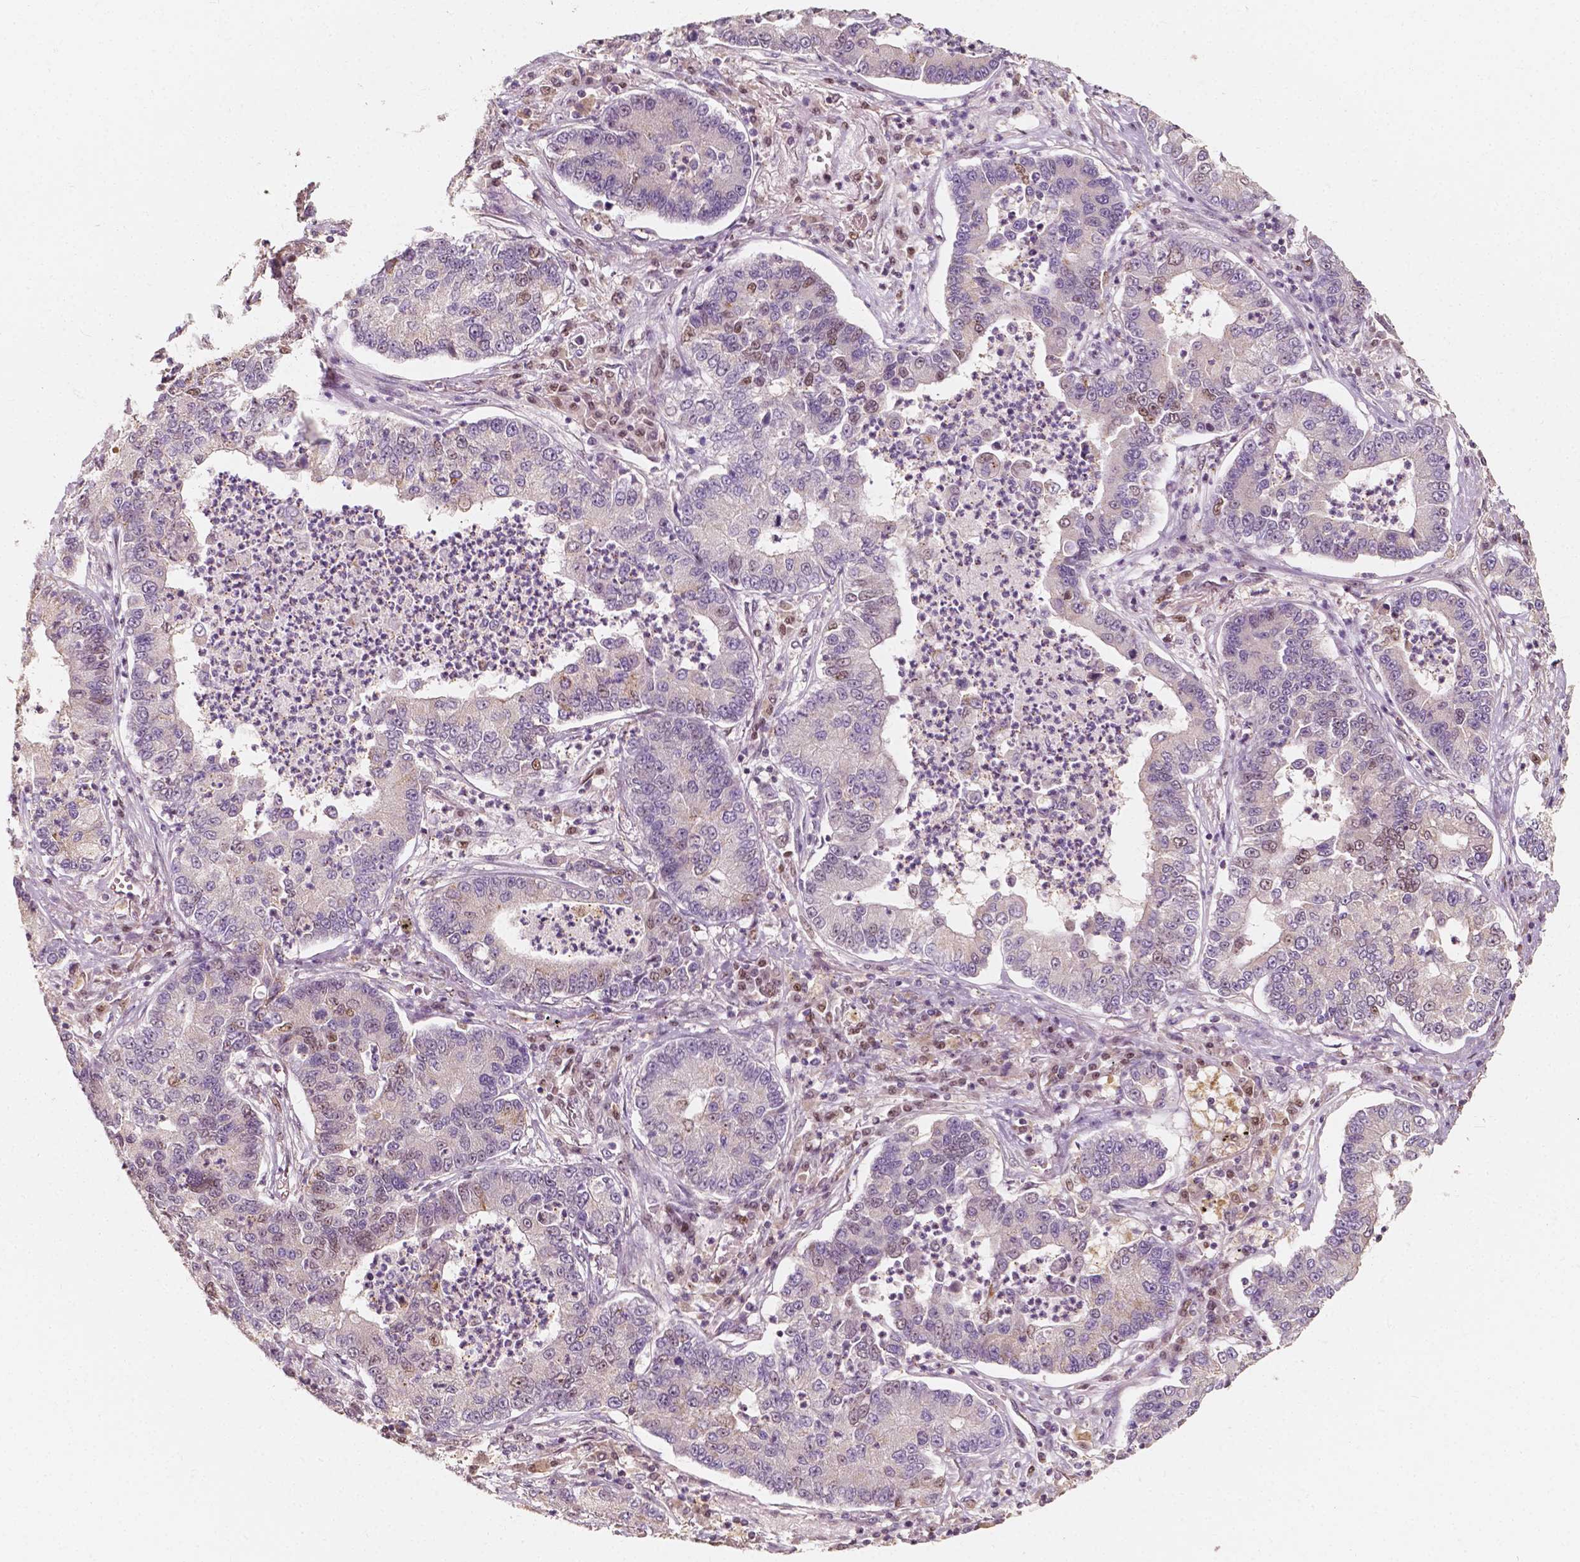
{"staining": {"intensity": "weak", "quantity": "<25%", "location": "nuclear"}, "tissue": "lung cancer", "cell_type": "Tumor cells", "image_type": "cancer", "snomed": [{"axis": "morphology", "description": "Adenocarcinoma, NOS"}, {"axis": "topography", "description": "Lung"}], "caption": "Tumor cells show no significant positivity in adenocarcinoma (lung).", "gene": "TBC1D17", "patient": {"sex": "female", "age": 57}}